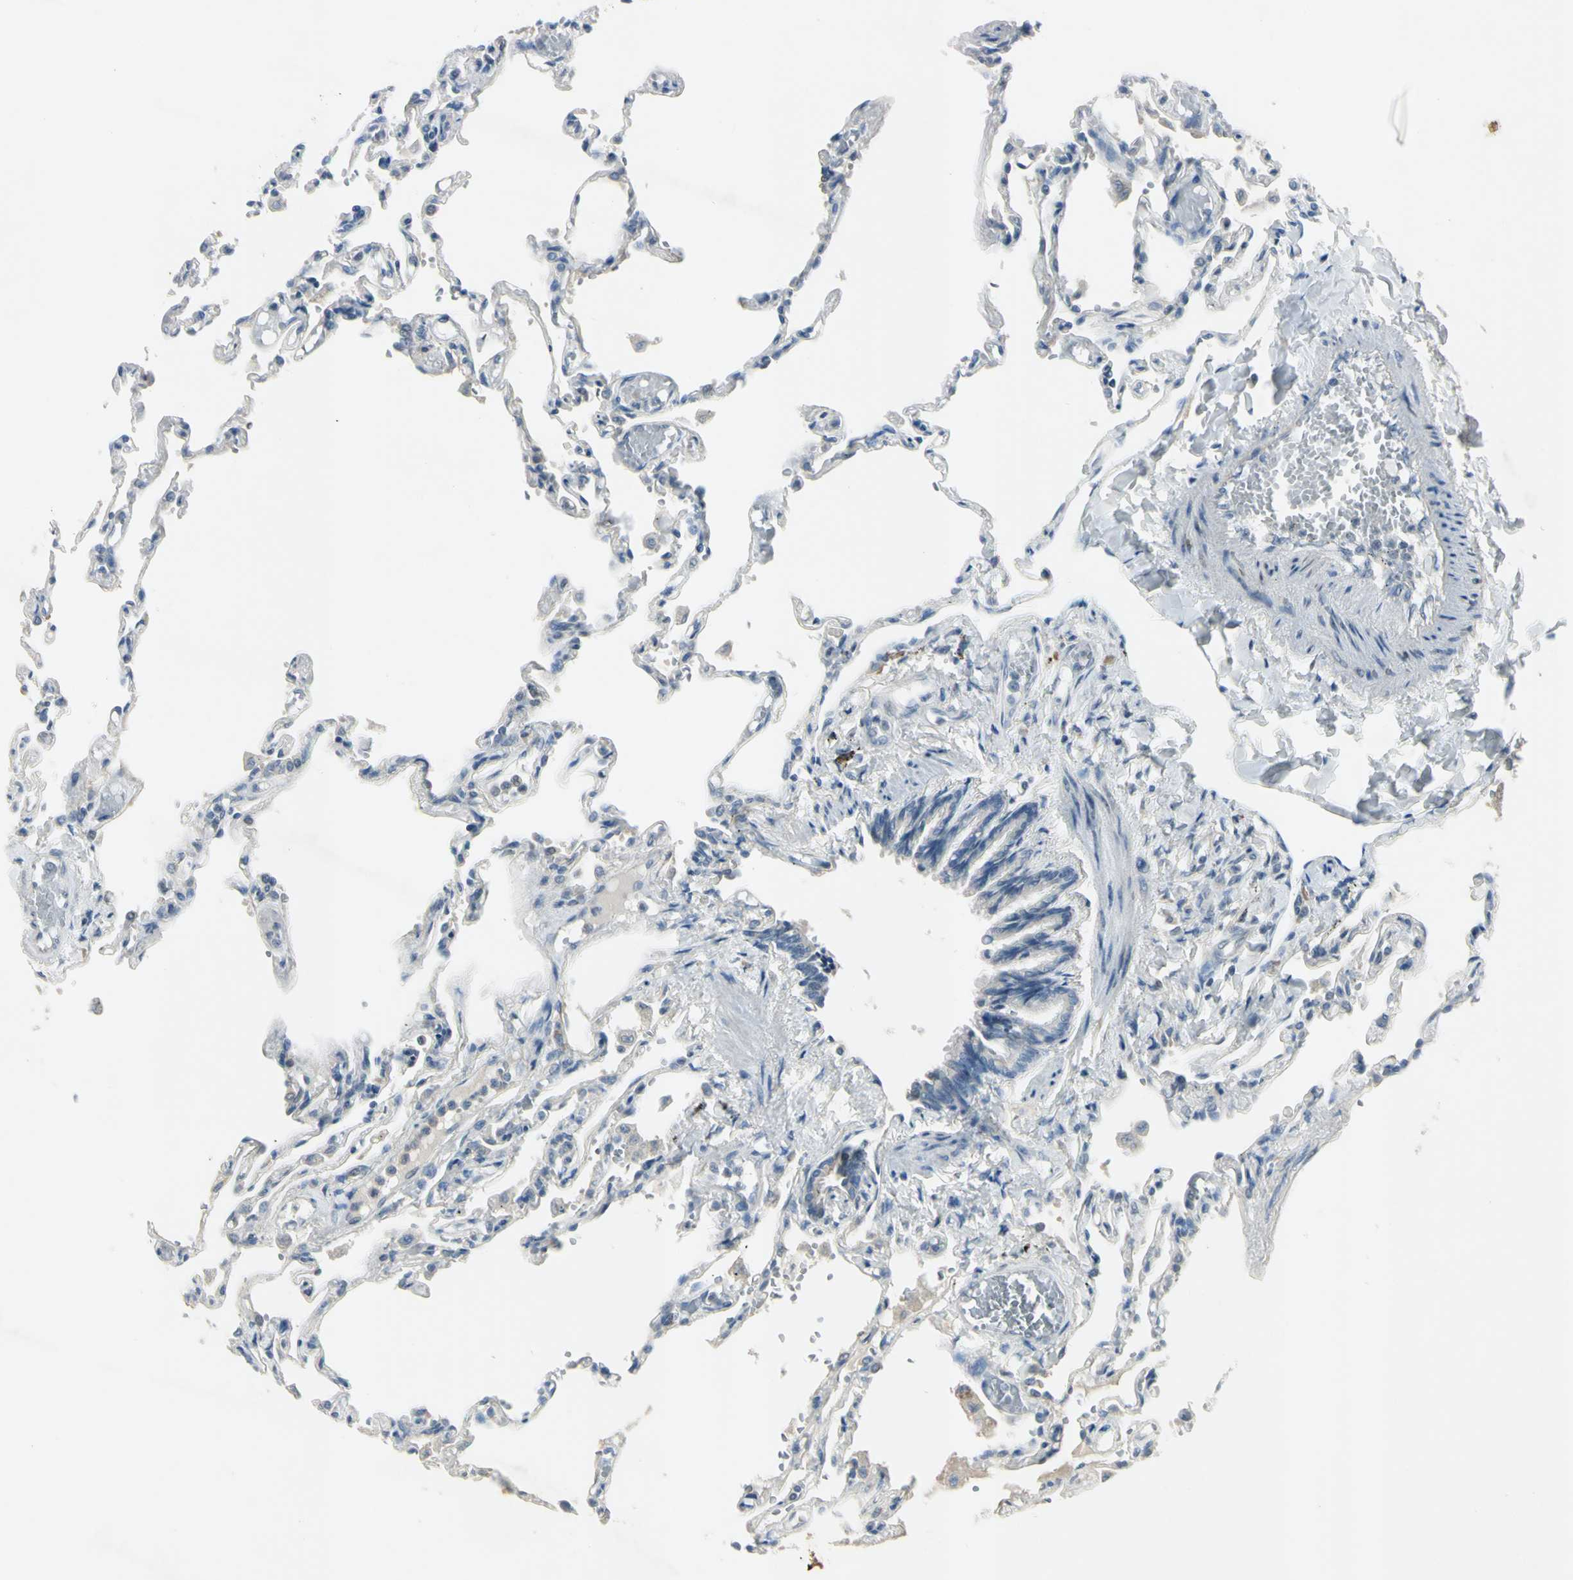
{"staining": {"intensity": "negative", "quantity": "none", "location": "none"}, "tissue": "lung", "cell_type": "Alveolar cells", "image_type": "normal", "snomed": [{"axis": "morphology", "description": "Normal tissue, NOS"}, {"axis": "topography", "description": "Lung"}], "caption": "This is an immunohistochemistry micrograph of unremarkable lung. There is no staining in alveolar cells.", "gene": "AATK", "patient": {"sex": "male", "age": 21}}